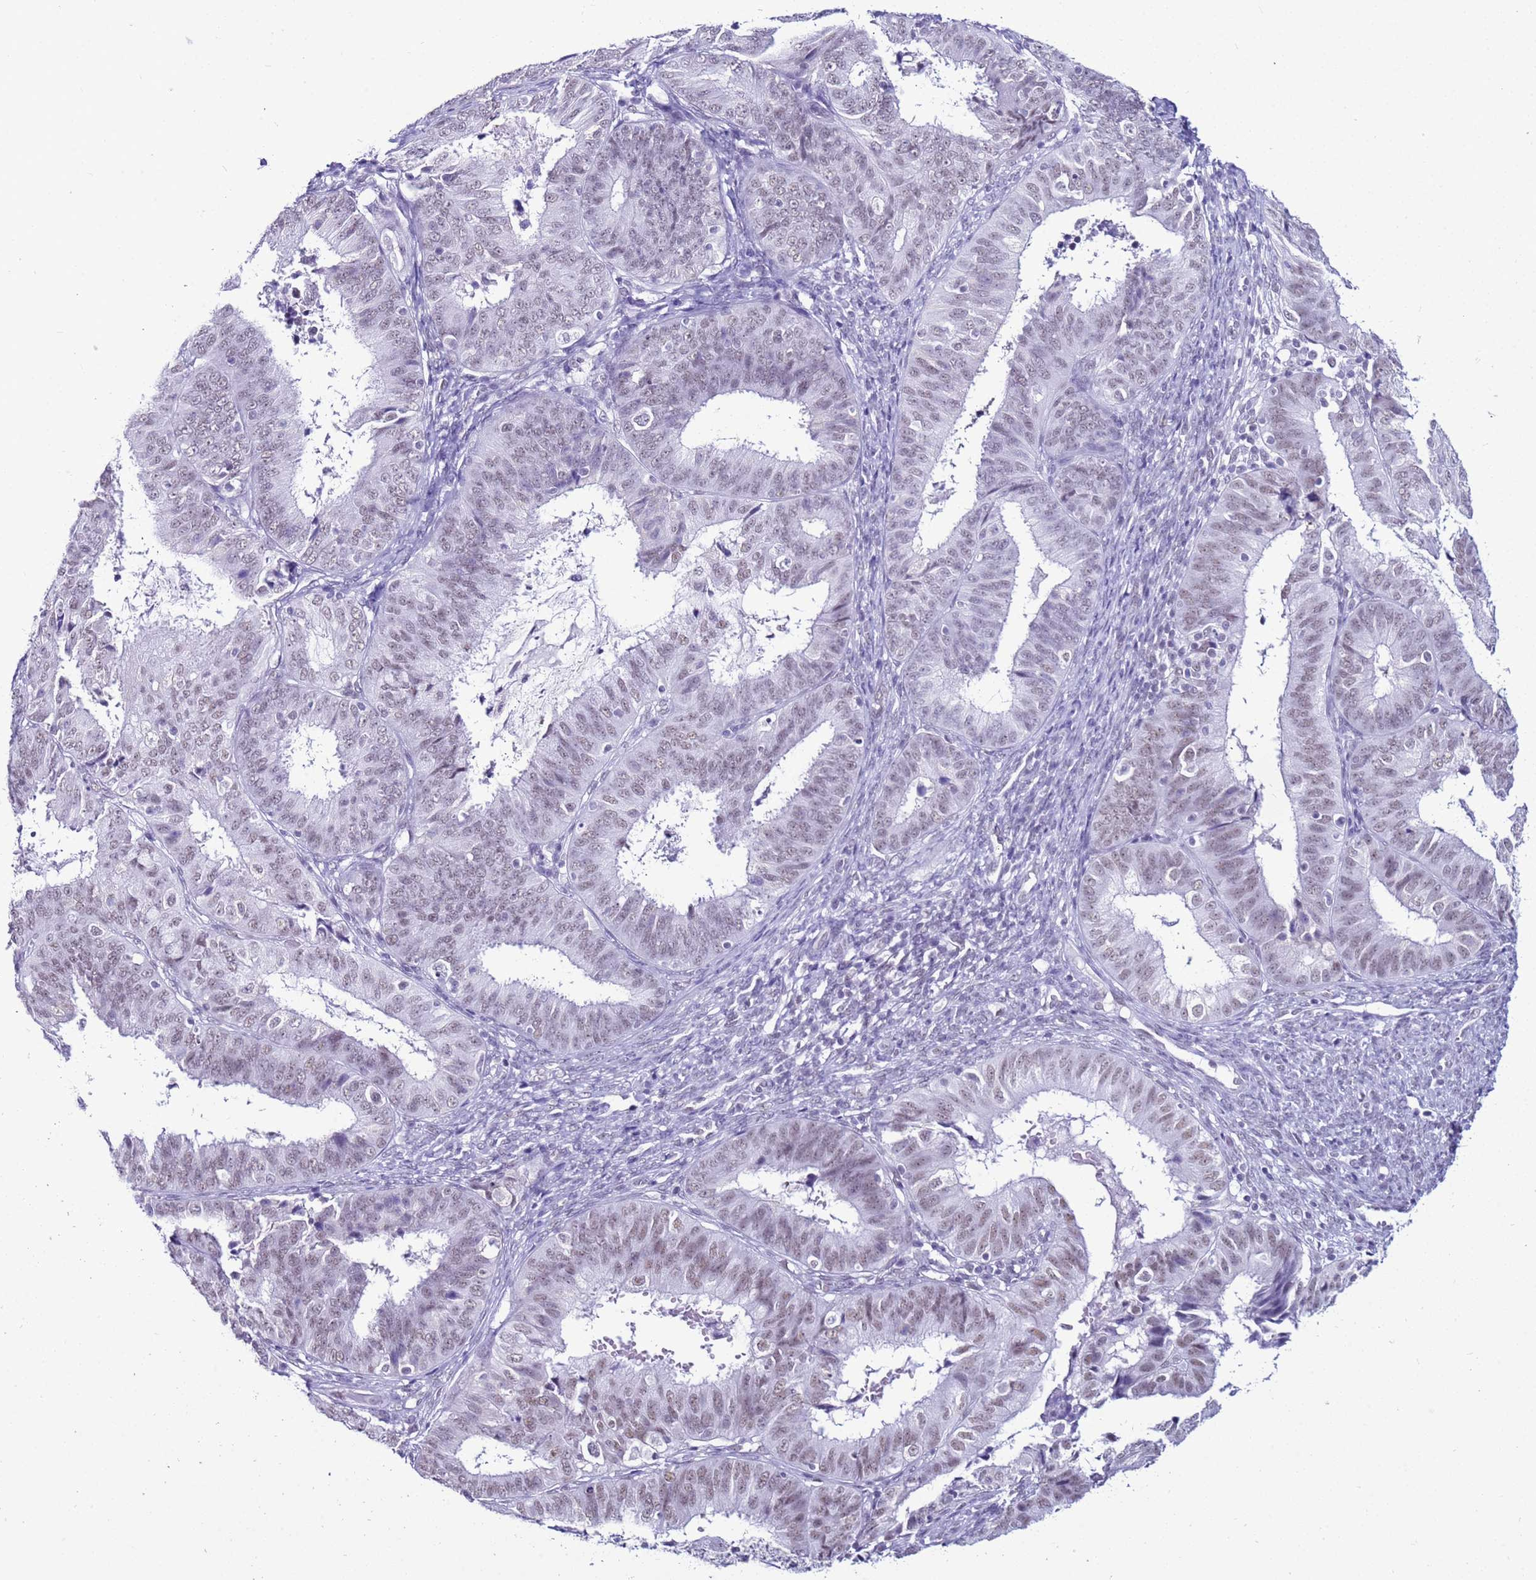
{"staining": {"intensity": "moderate", "quantity": "25%-75%", "location": "nuclear"}, "tissue": "endometrial cancer", "cell_type": "Tumor cells", "image_type": "cancer", "snomed": [{"axis": "morphology", "description": "Adenocarcinoma, NOS"}, {"axis": "topography", "description": "Endometrium"}], "caption": "Moderate nuclear protein expression is present in about 25%-75% of tumor cells in endometrial adenocarcinoma.", "gene": "DHX15", "patient": {"sex": "female", "age": 51}}